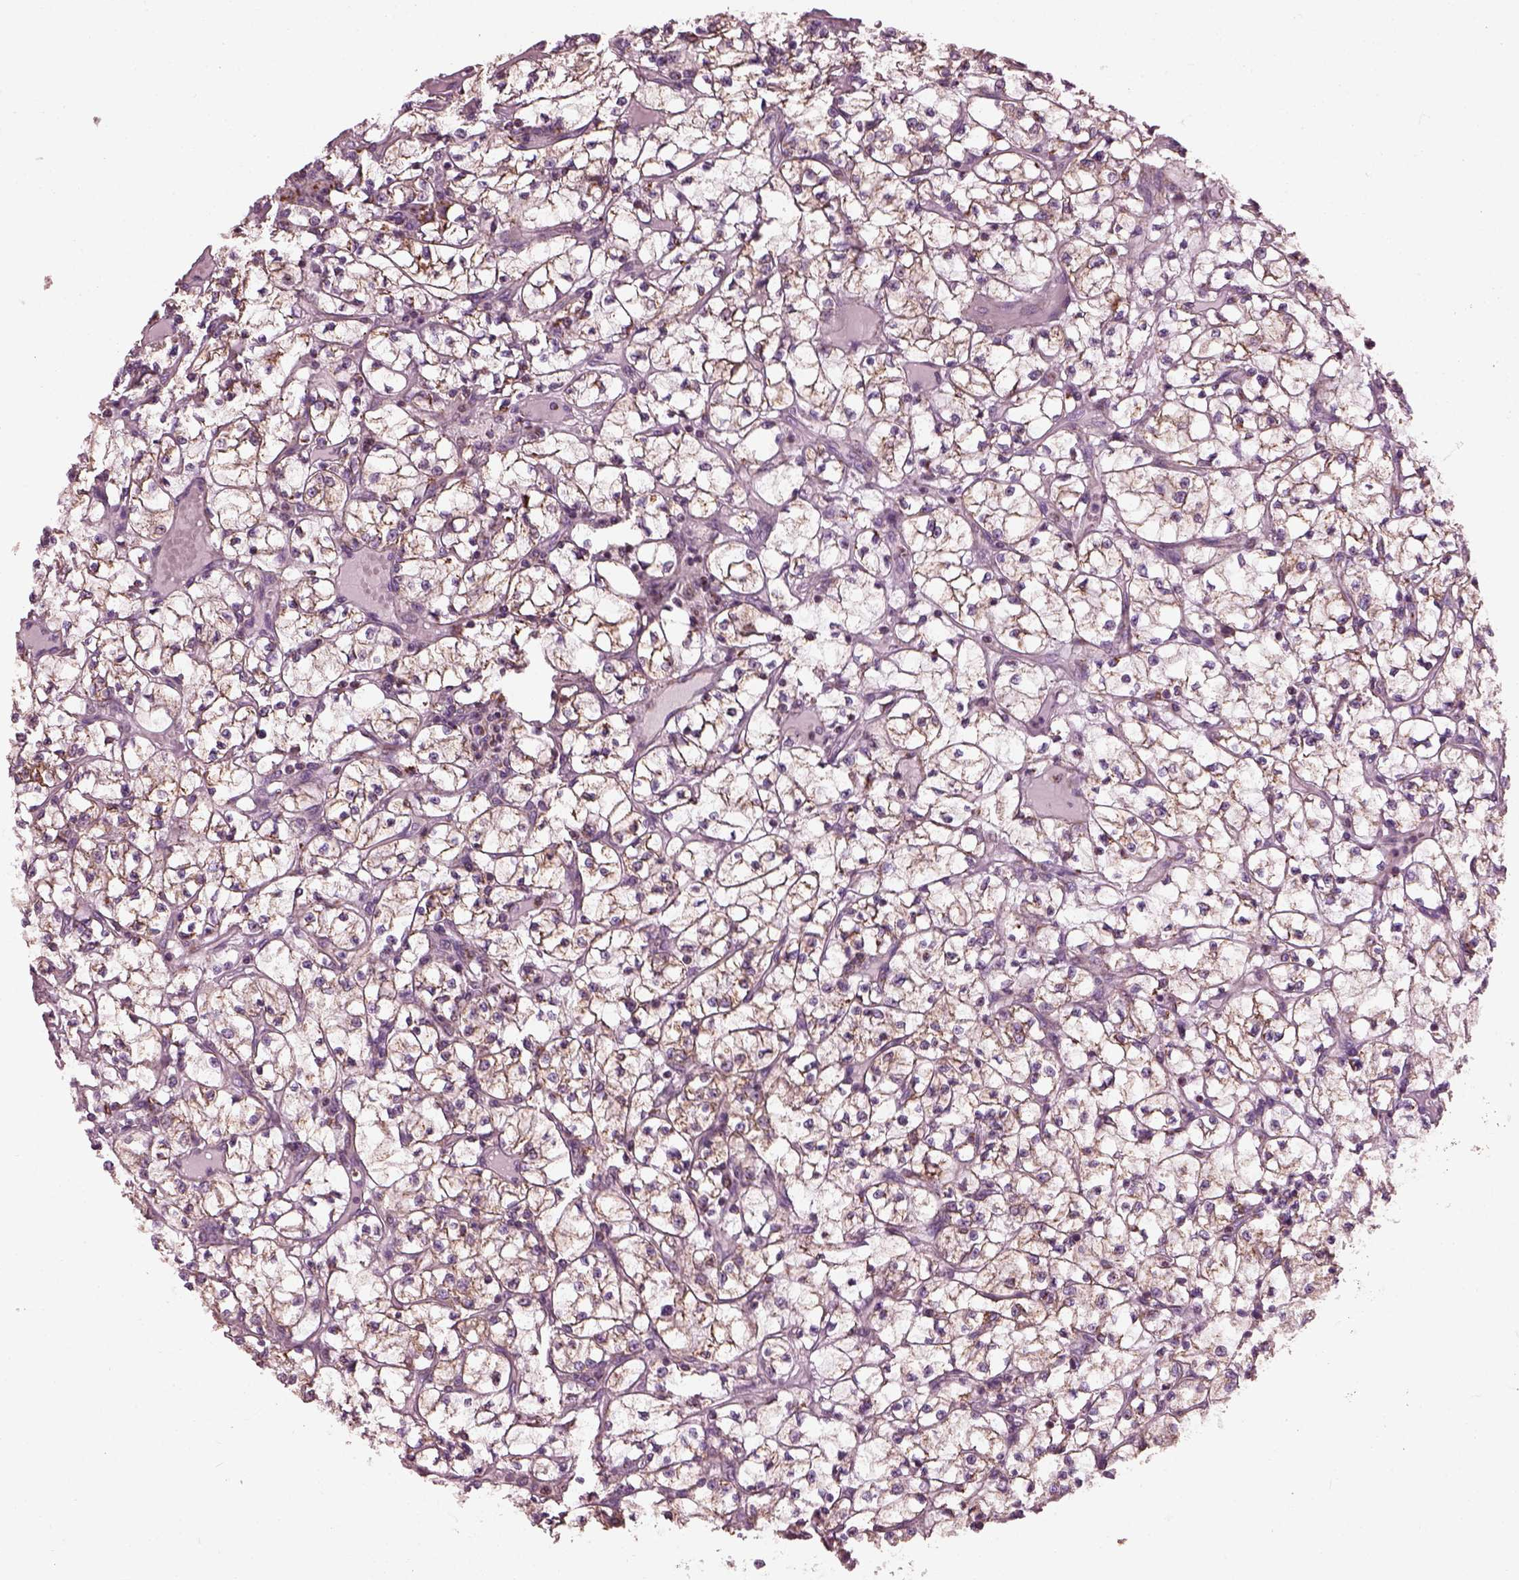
{"staining": {"intensity": "moderate", "quantity": ">75%", "location": "cytoplasmic/membranous"}, "tissue": "renal cancer", "cell_type": "Tumor cells", "image_type": "cancer", "snomed": [{"axis": "morphology", "description": "Adenocarcinoma, NOS"}, {"axis": "topography", "description": "Kidney"}], "caption": "Immunohistochemistry (IHC) of renal cancer shows medium levels of moderate cytoplasmic/membranous staining in about >75% of tumor cells. (DAB IHC, brown staining for protein, blue staining for nuclei).", "gene": "ATP5MF", "patient": {"sex": "female", "age": 64}}